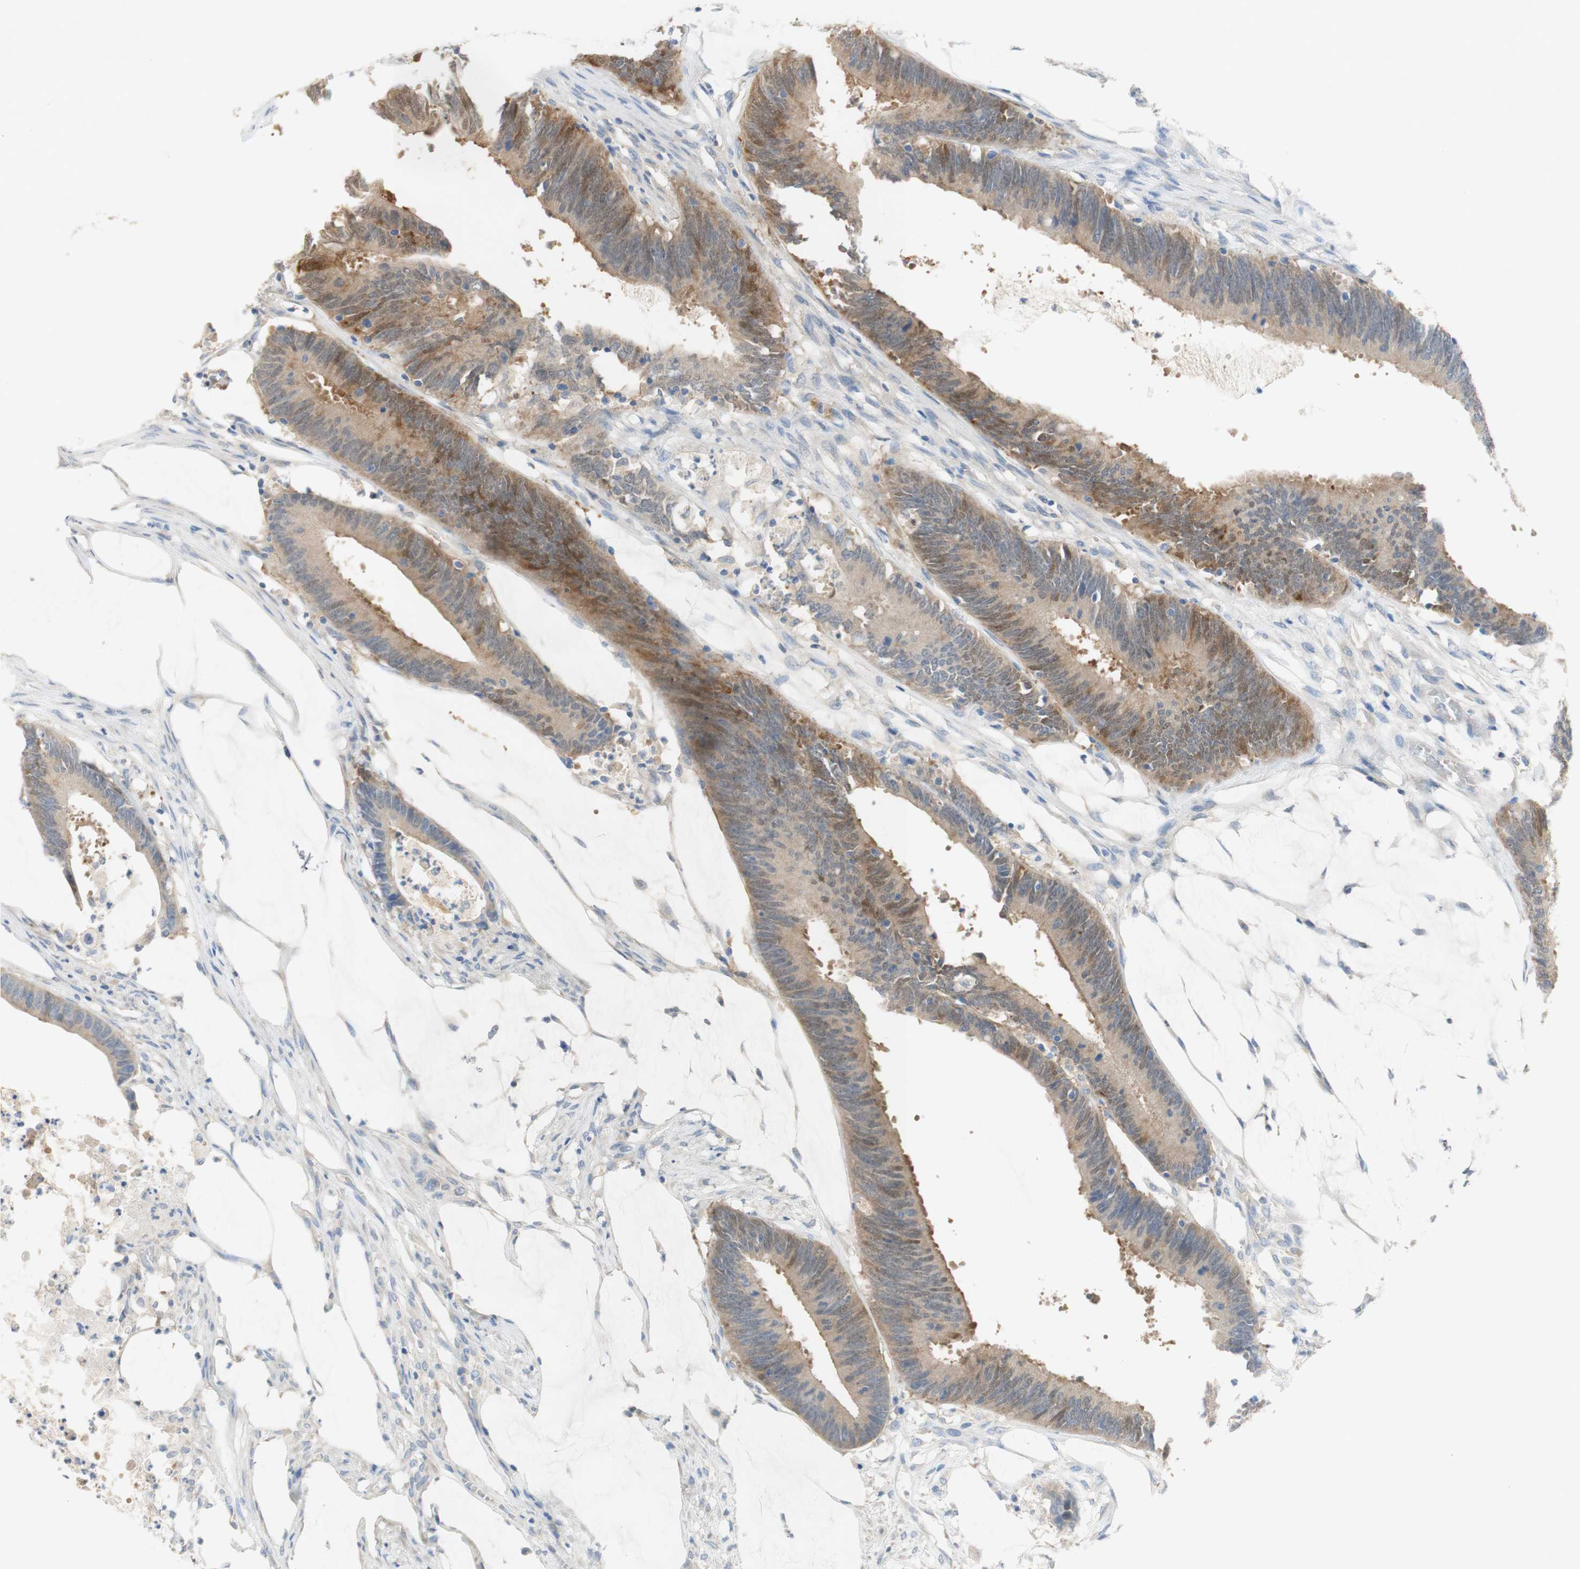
{"staining": {"intensity": "moderate", "quantity": "<25%", "location": "nuclear"}, "tissue": "colorectal cancer", "cell_type": "Tumor cells", "image_type": "cancer", "snomed": [{"axis": "morphology", "description": "Adenocarcinoma, NOS"}, {"axis": "topography", "description": "Rectum"}], "caption": "About <25% of tumor cells in adenocarcinoma (colorectal) demonstrate moderate nuclear protein expression as visualized by brown immunohistochemical staining.", "gene": "SELENBP1", "patient": {"sex": "female", "age": 66}}